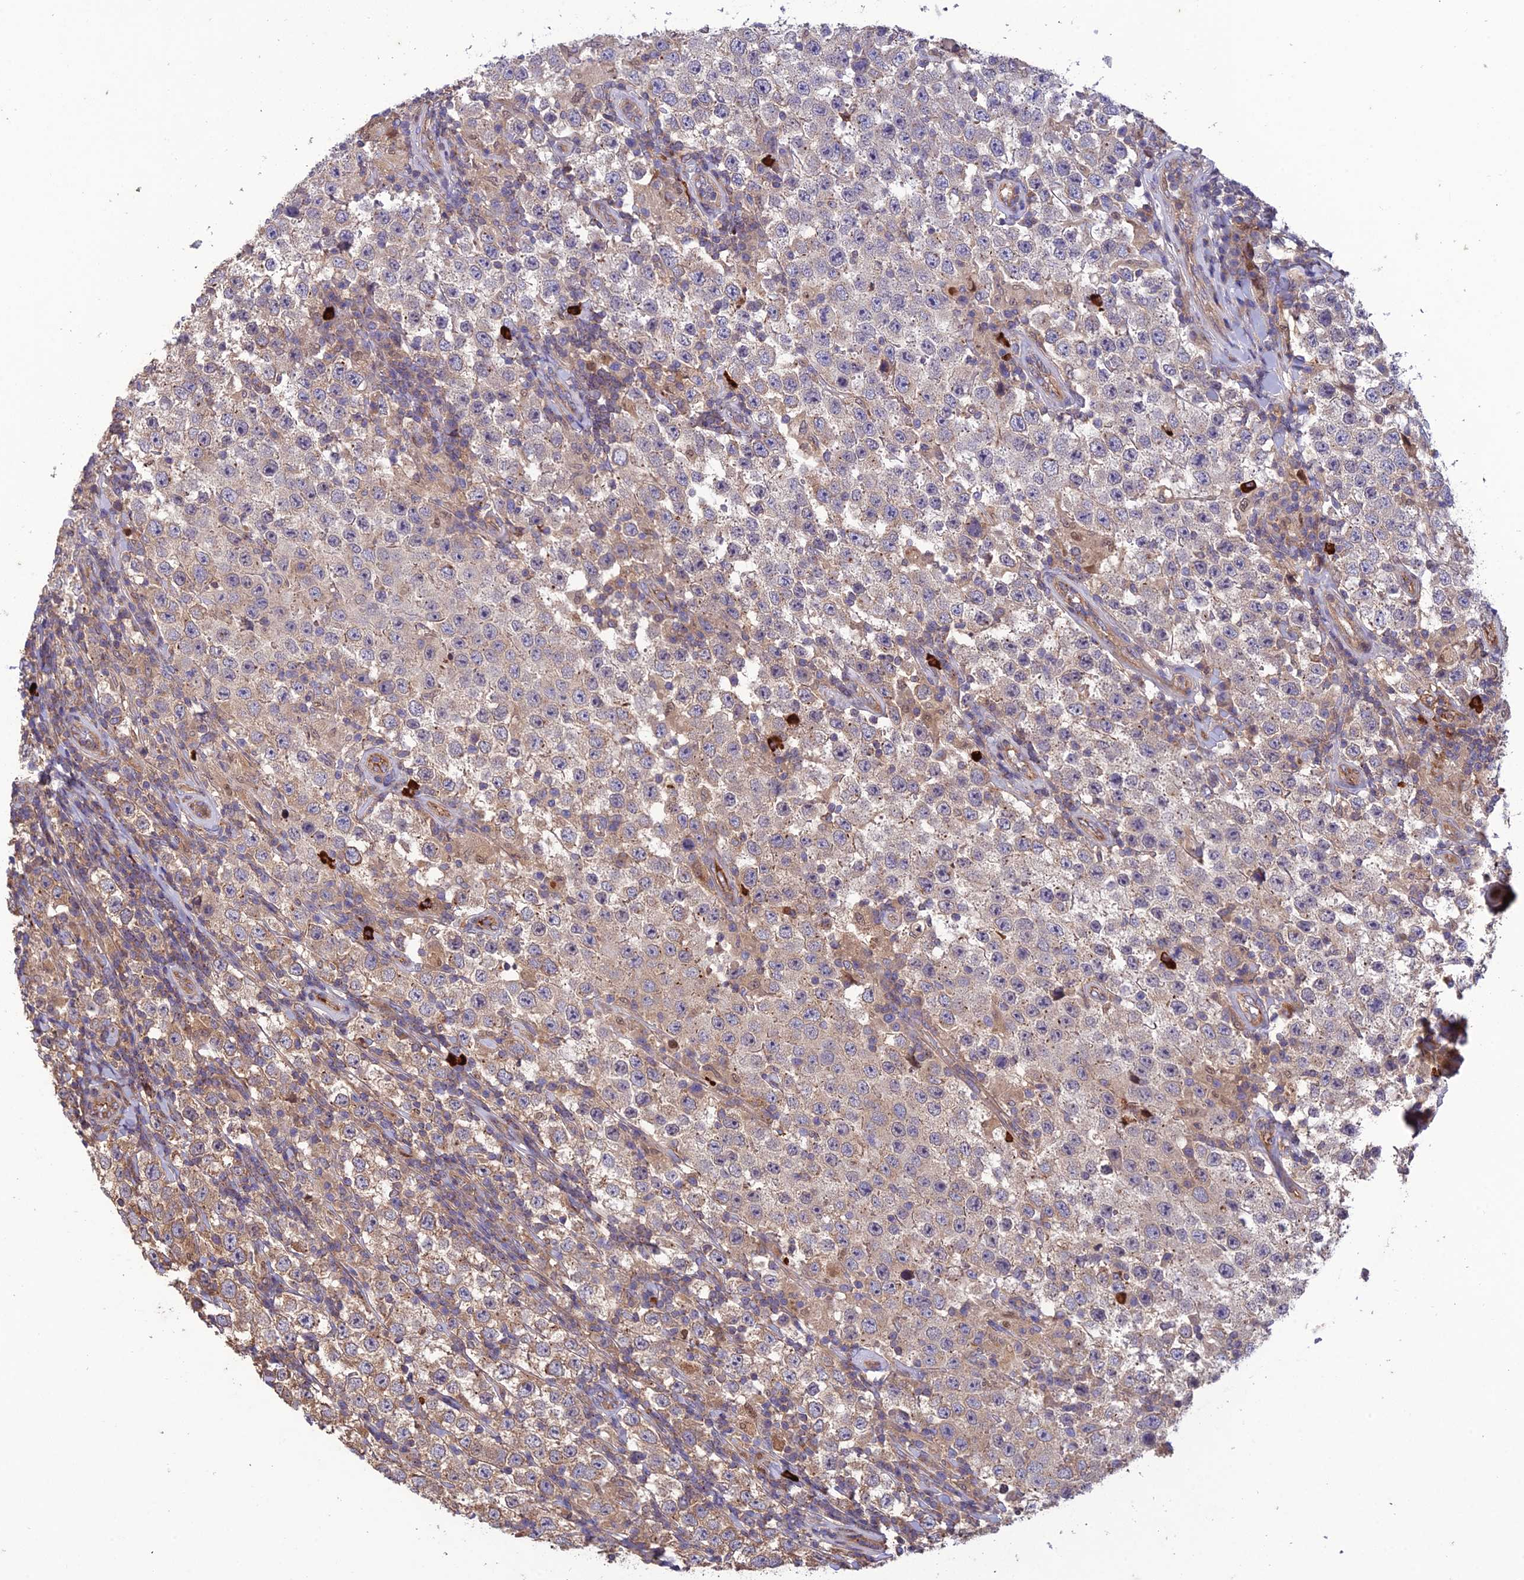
{"staining": {"intensity": "weak", "quantity": "25%-75%", "location": "cytoplasmic/membranous"}, "tissue": "testis cancer", "cell_type": "Tumor cells", "image_type": "cancer", "snomed": [{"axis": "morphology", "description": "Normal tissue, NOS"}, {"axis": "morphology", "description": "Urothelial carcinoma, High grade"}, {"axis": "morphology", "description": "Seminoma, NOS"}, {"axis": "morphology", "description": "Carcinoma, Embryonal, NOS"}, {"axis": "topography", "description": "Urinary bladder"}, {"axis": "topography", "description": "Testis"}], "caption": "Tumor cells reveal weak cytoplasmic/membranous staining in about 25%-75% of cells in urothelial carcinoma (high-grade) (testis).", "gene": "MIOS", "patient": {"sex": "male", "age": 41}}